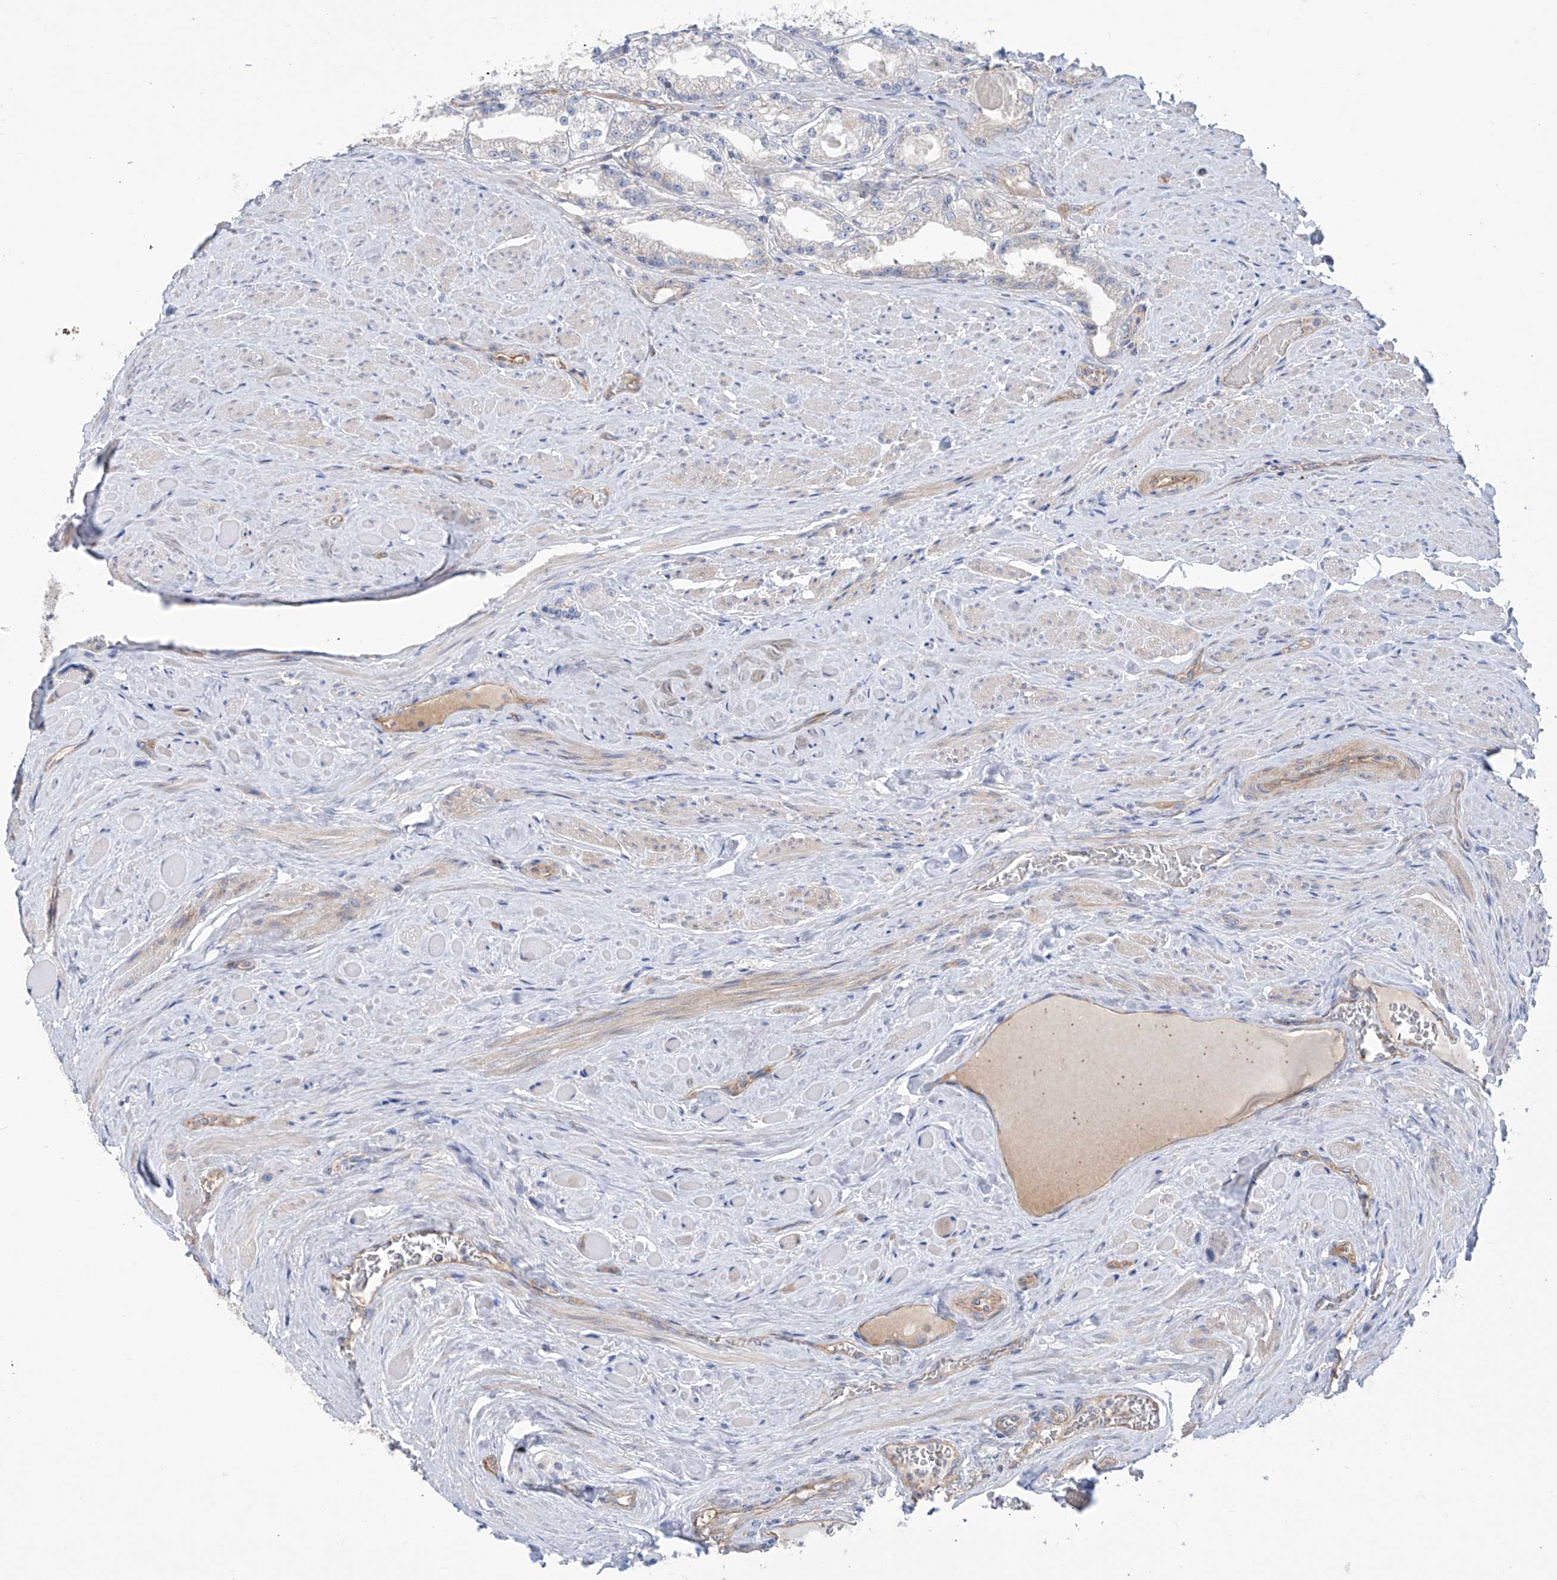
{"staining": {"intensity": "negative", "quantity": "none", "location": "none"}, "tissue": "prostate cancer", "cell_type": "Tumor cells", "image_type": "cancer", "snomed": [{"axis": "morphology", "description": "Adenocarcinoma, High grade"}, {"axis": "topography", "description": "Prostate"}], "caption": "Immunohistochemical staining of prostate cancer reveals no significant expression in tumor cells.", "gene": "TMEM209", "patient": {"sex": "male", "age": 64}}